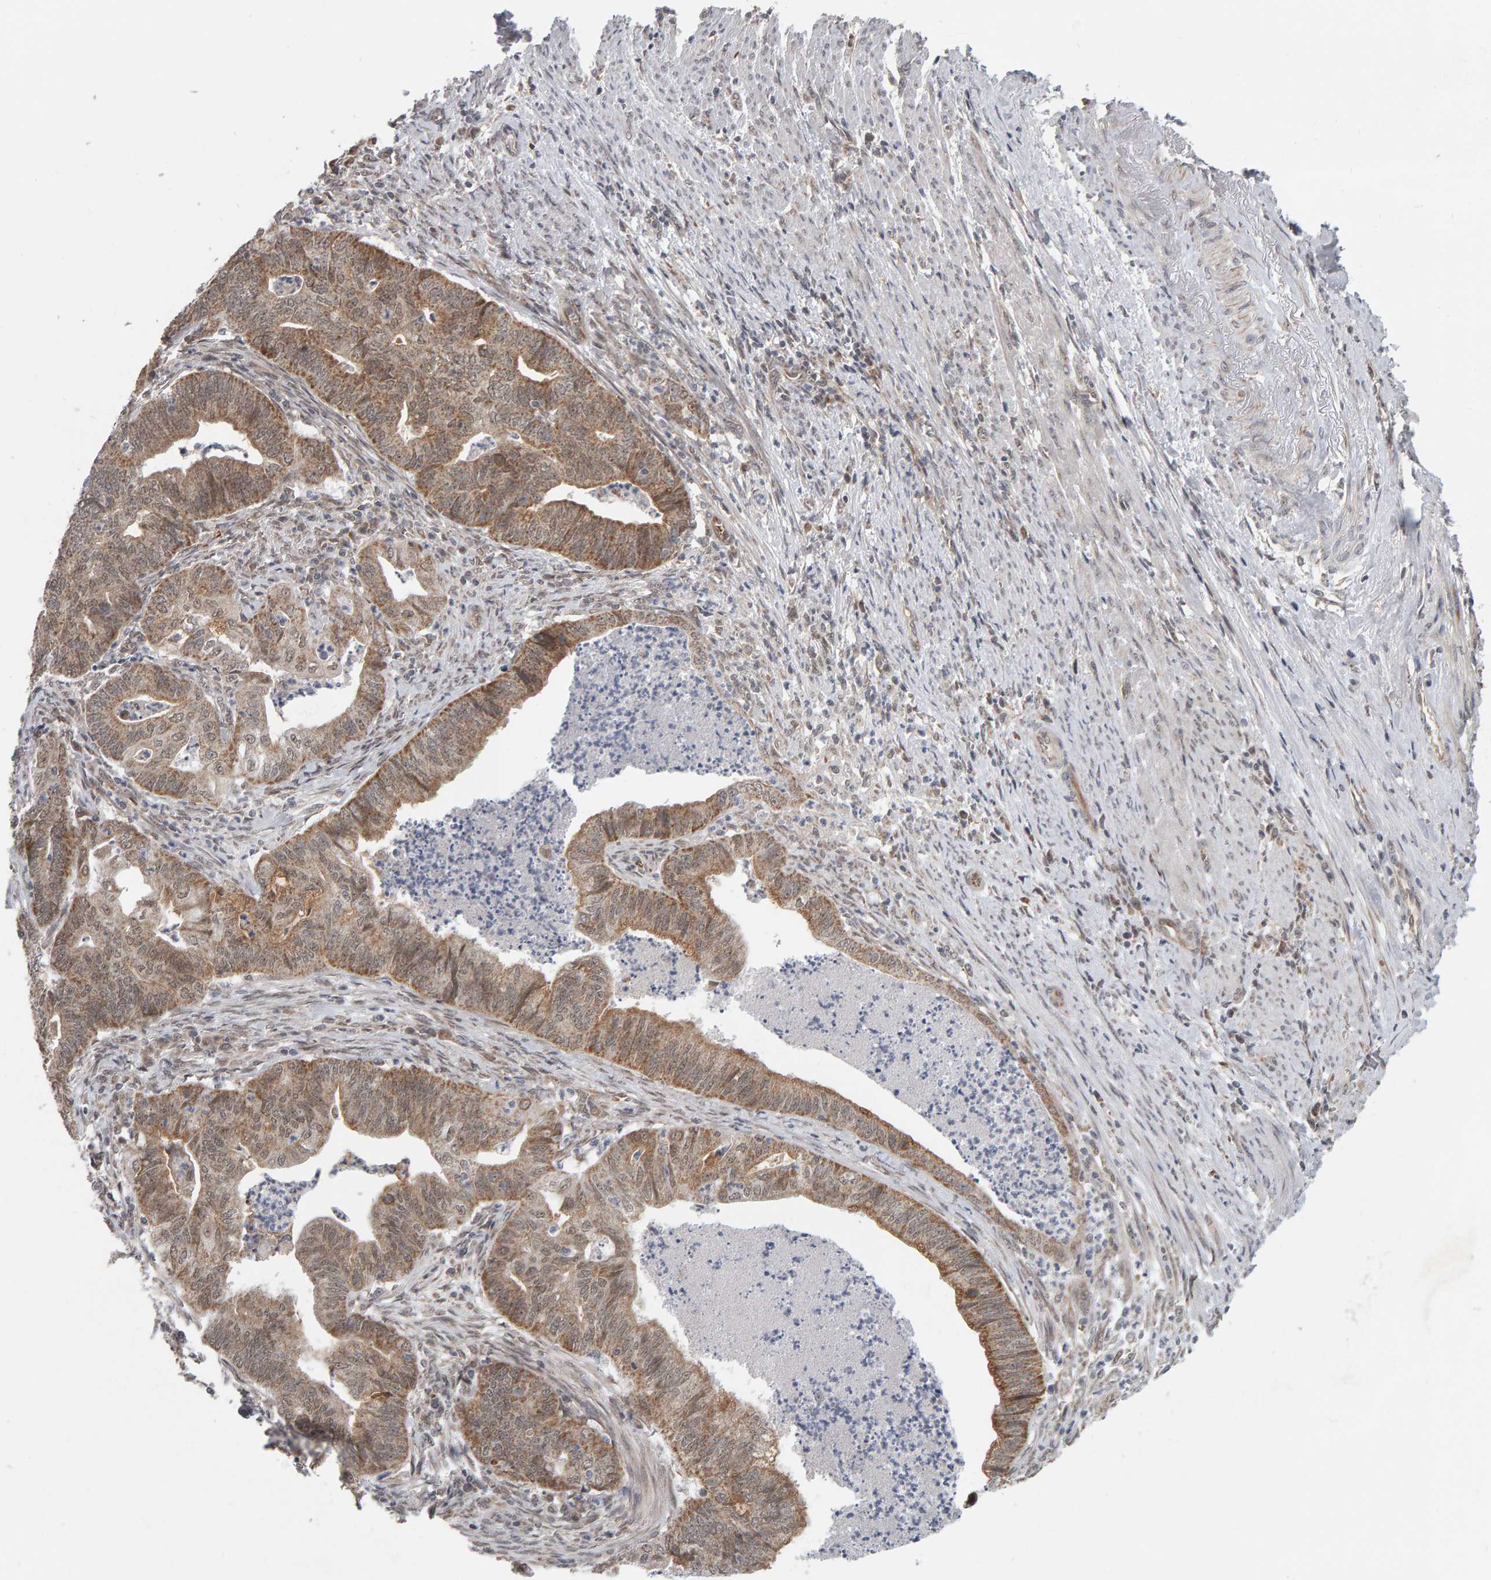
{"staining": {"intensity": "moderate", "quantity": ">75%", "location": "cytoplasmic/membranous"}, "tissue": "endometrial cancer", "cell_type": "Tumor cells", "image_type": "cancer", "snomed": [{"axis": "morphology", "description": "Polyp, NOS"}, {"axis": "morphology", "description": "Adenocarcinoma, NOS"}, {"axis": "morphology", "description": "Adenoma, NOS"}, {"axis": "topography", "description": "Endometrium"}], "caption": "This micrograph displays IHC staining of endometrial cancer (polyp), with medium moderate cytoplasmic/membranous expression in about >75% of tumor cells.", "gene": "DAP3", "patient": {"sex": "female", "age": 79}}